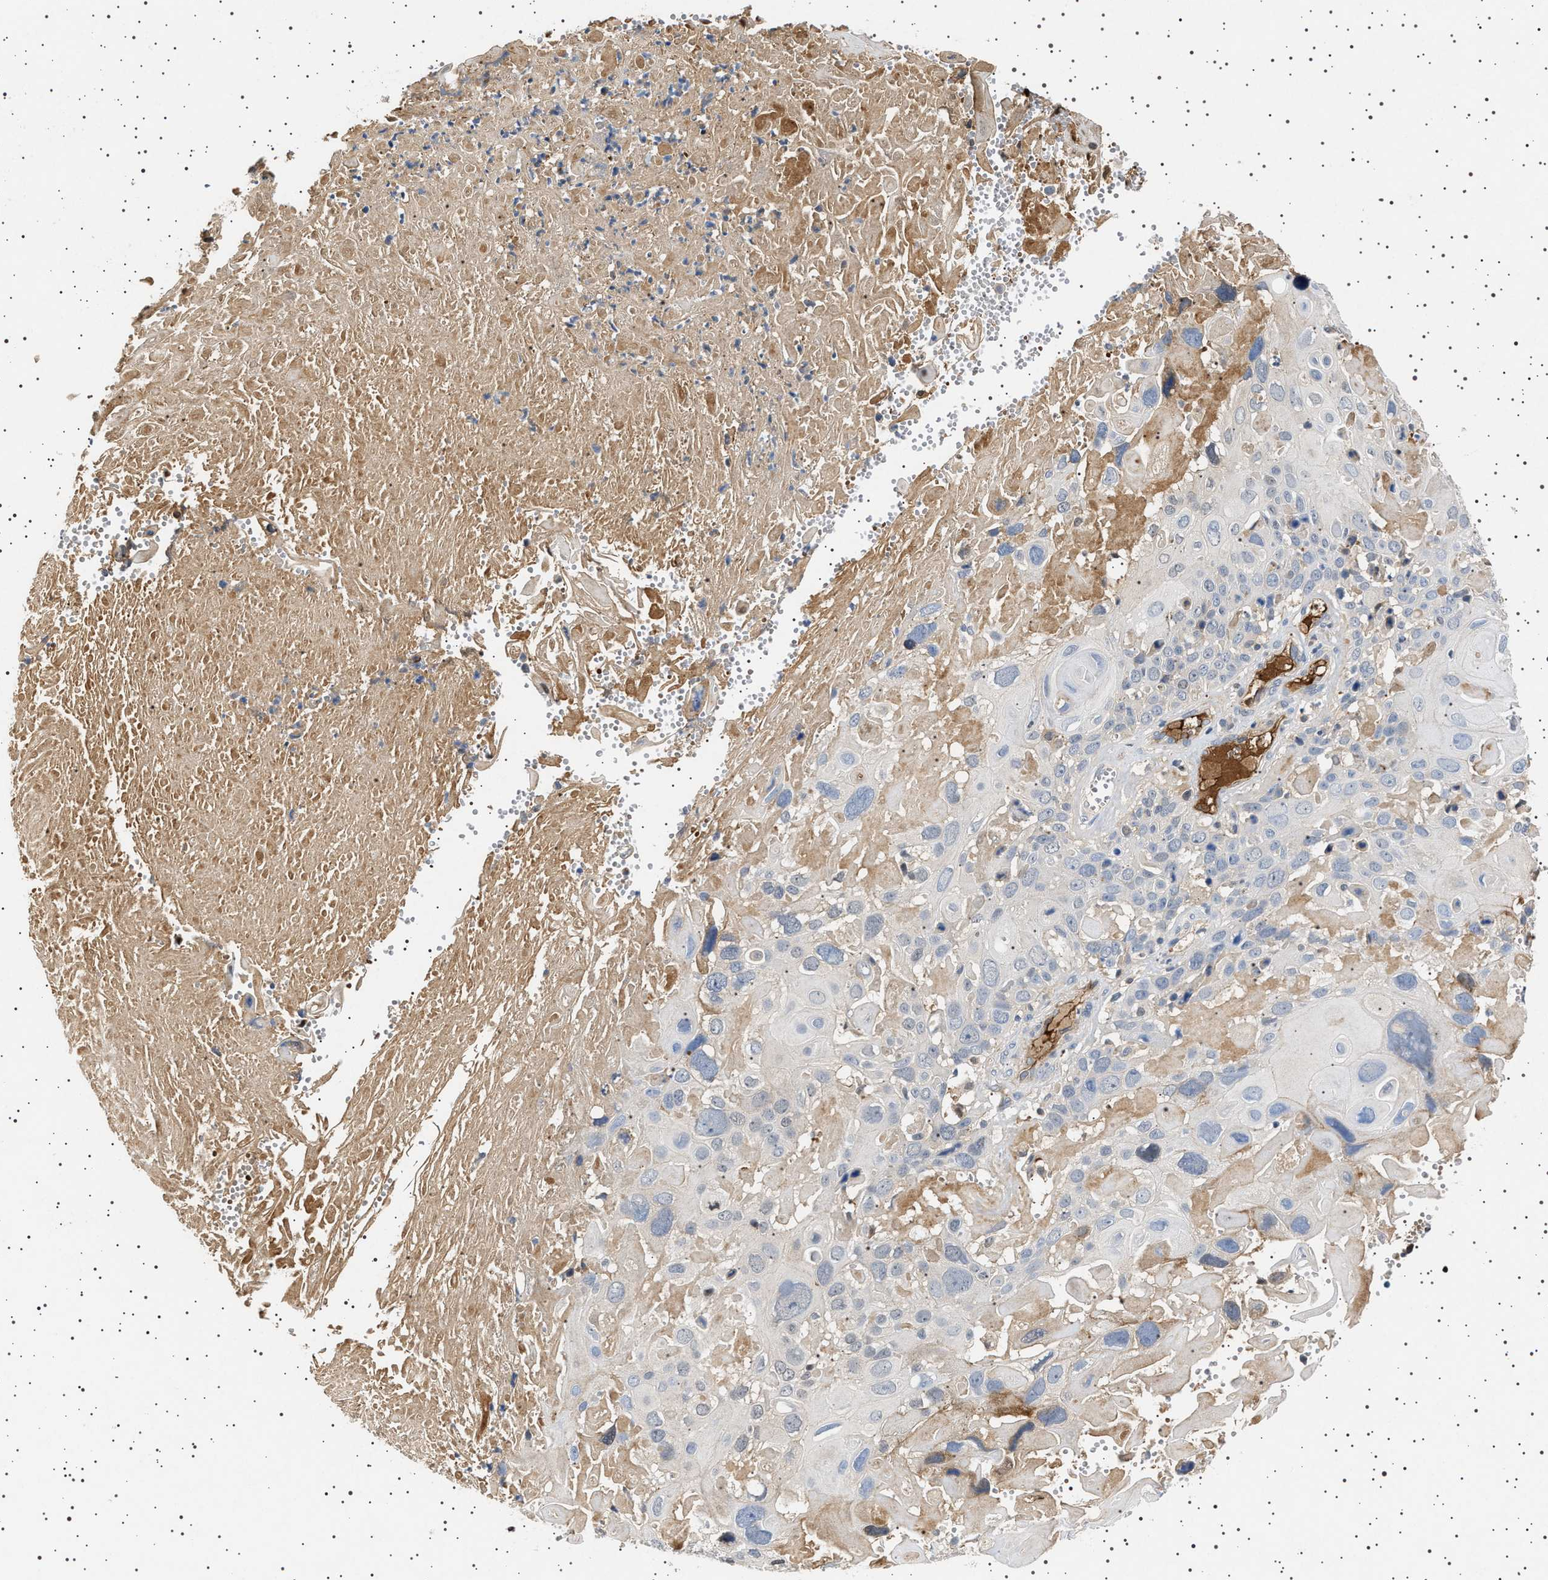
{"staining": {"intensity": "negative", "quantity": "none", "location": "none"}, "tissue": "cervical cancer", "cell_type": "Tumor cells", "image_type": "cancer", "snomed": [{"axis": "morphology", "description": "Squamous cell carcinoma, NOS"}, {"axis": "topography", "description": "Cervix"}], "caption": "DAB immunohistochemical staining of cervical squamous cell carcinoma shows no significant expression in tumor cells.", "gene": "FICD", "patient": {"sex": "female", "age": 74}}